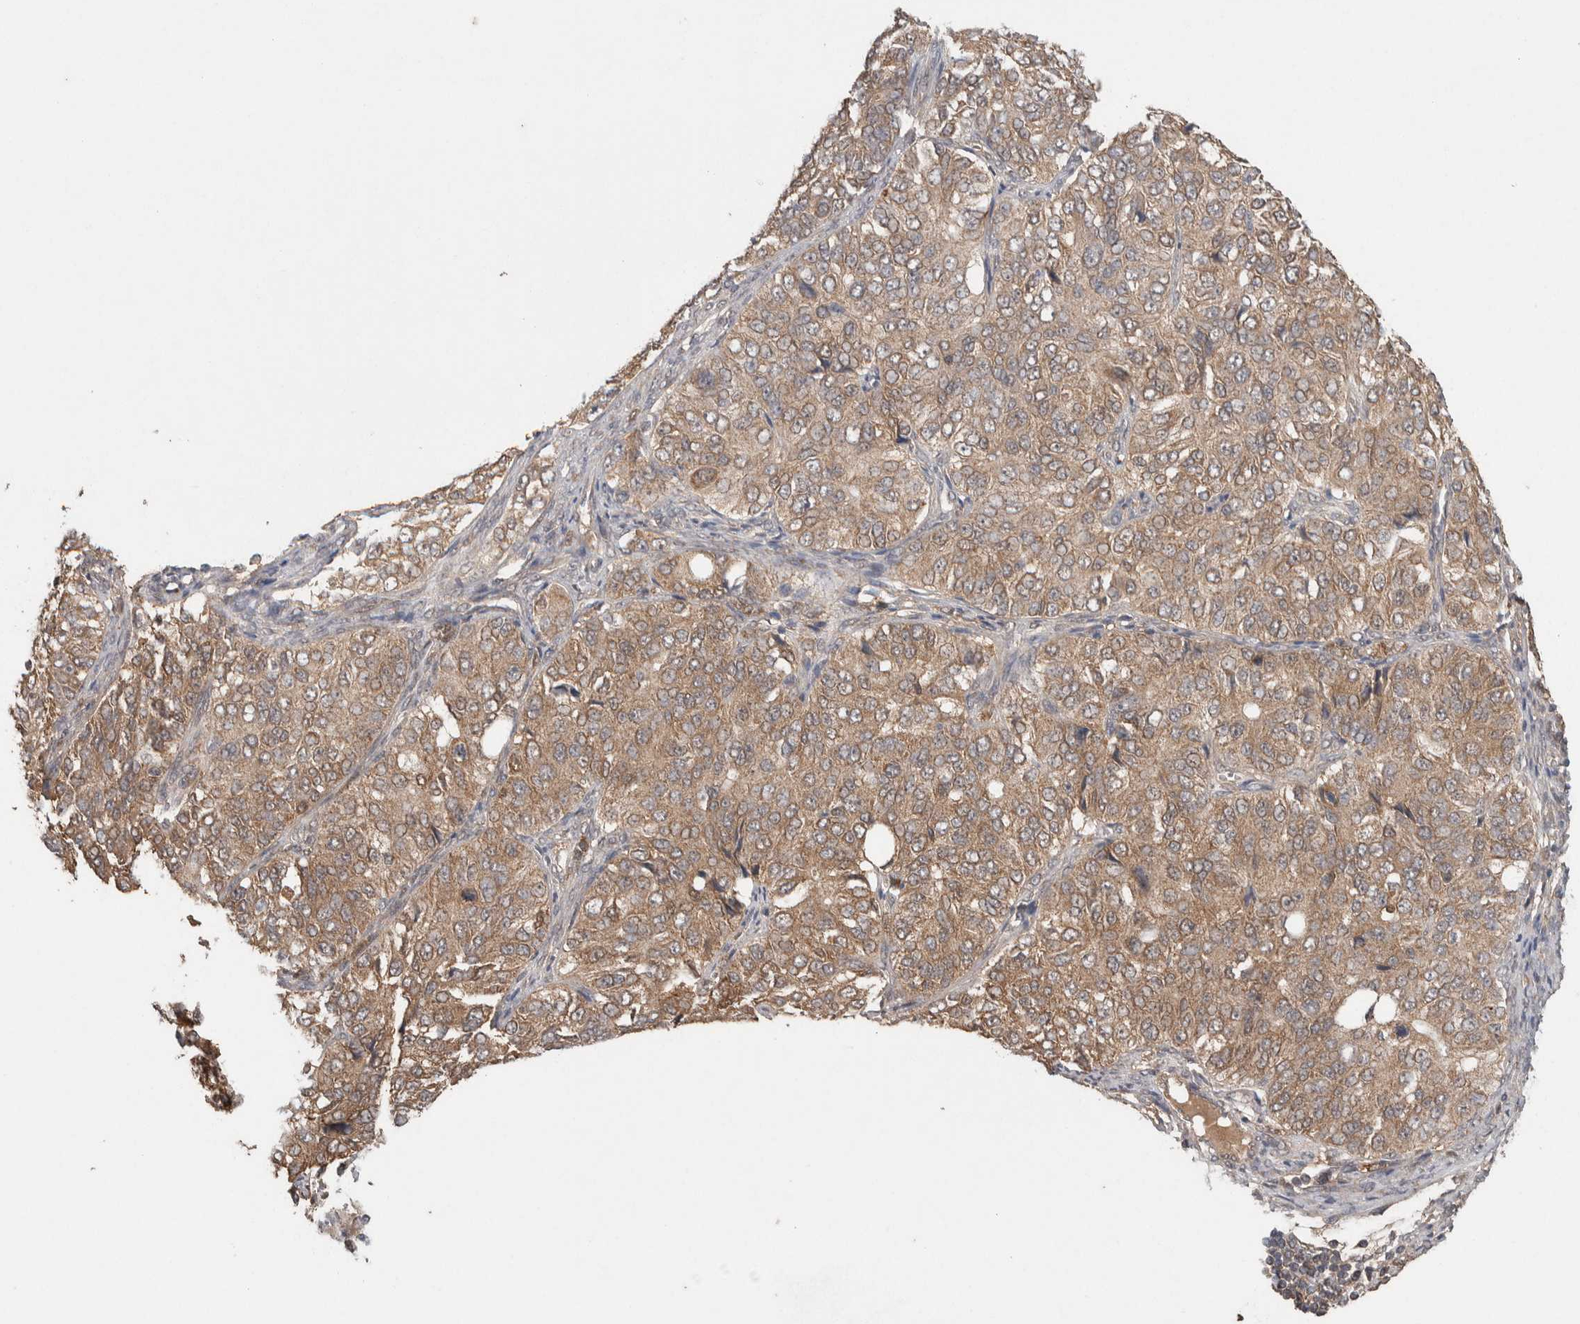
{"staining": {"intensity": "weak", "quantity": ">75%", "location": "cytoplasmic/membranous"}, "tissue": "ovarian cancer", "cell_type": "Tumor cells", "image_type": "cancer", "snomed": [{"axis": "morphology", "description": "Carcinoma, endometroid"}, {"axis": "topography", "description": "Ovary"}], "caption": "Immunohistochemical staining of human ovarian endometroid carcinoma demonstrates low levels of weak cytoplasmic/membranous protein expression in approximately >75% of tumor cells.", "gene": "KCNJ5", "patient": {"sex": "female", "age": 51}}